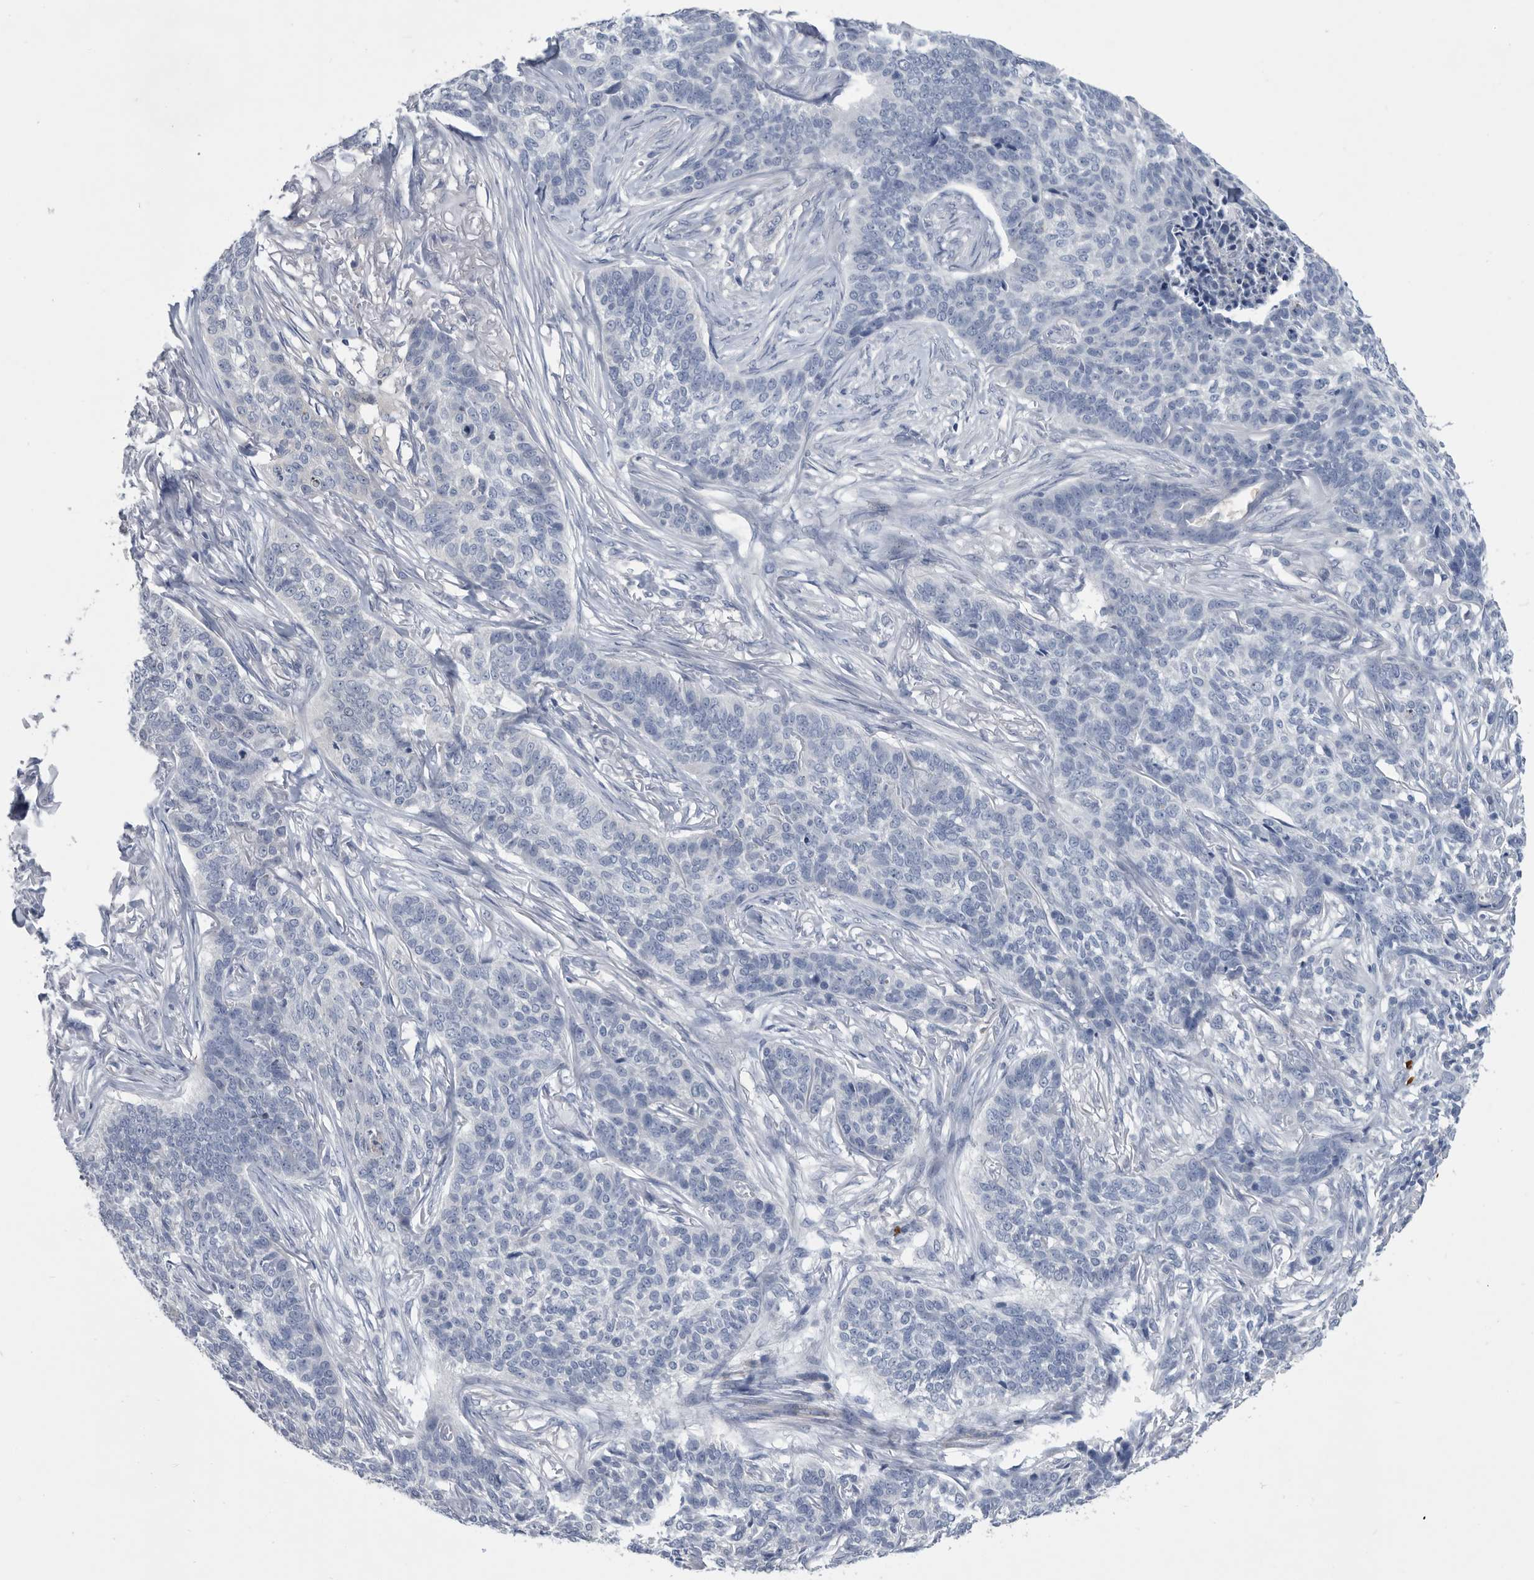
{"staining": {"intensity": "negative", "quantity": "none", "location": "none"}, "tissue": "skin cancer", "cell_type": "Tumor cells", "image_type": "cancer", "snomed": [{"axis": "morphology", "description": "Basal cell carcinoma"}, {"axis": "topography", "description": "Skin"}], "caption": "Tumor cells are negative for brown protein staining in skin cancer.", "gene": "BTBD6", "patient": {"sex": "male", "age": 85}}